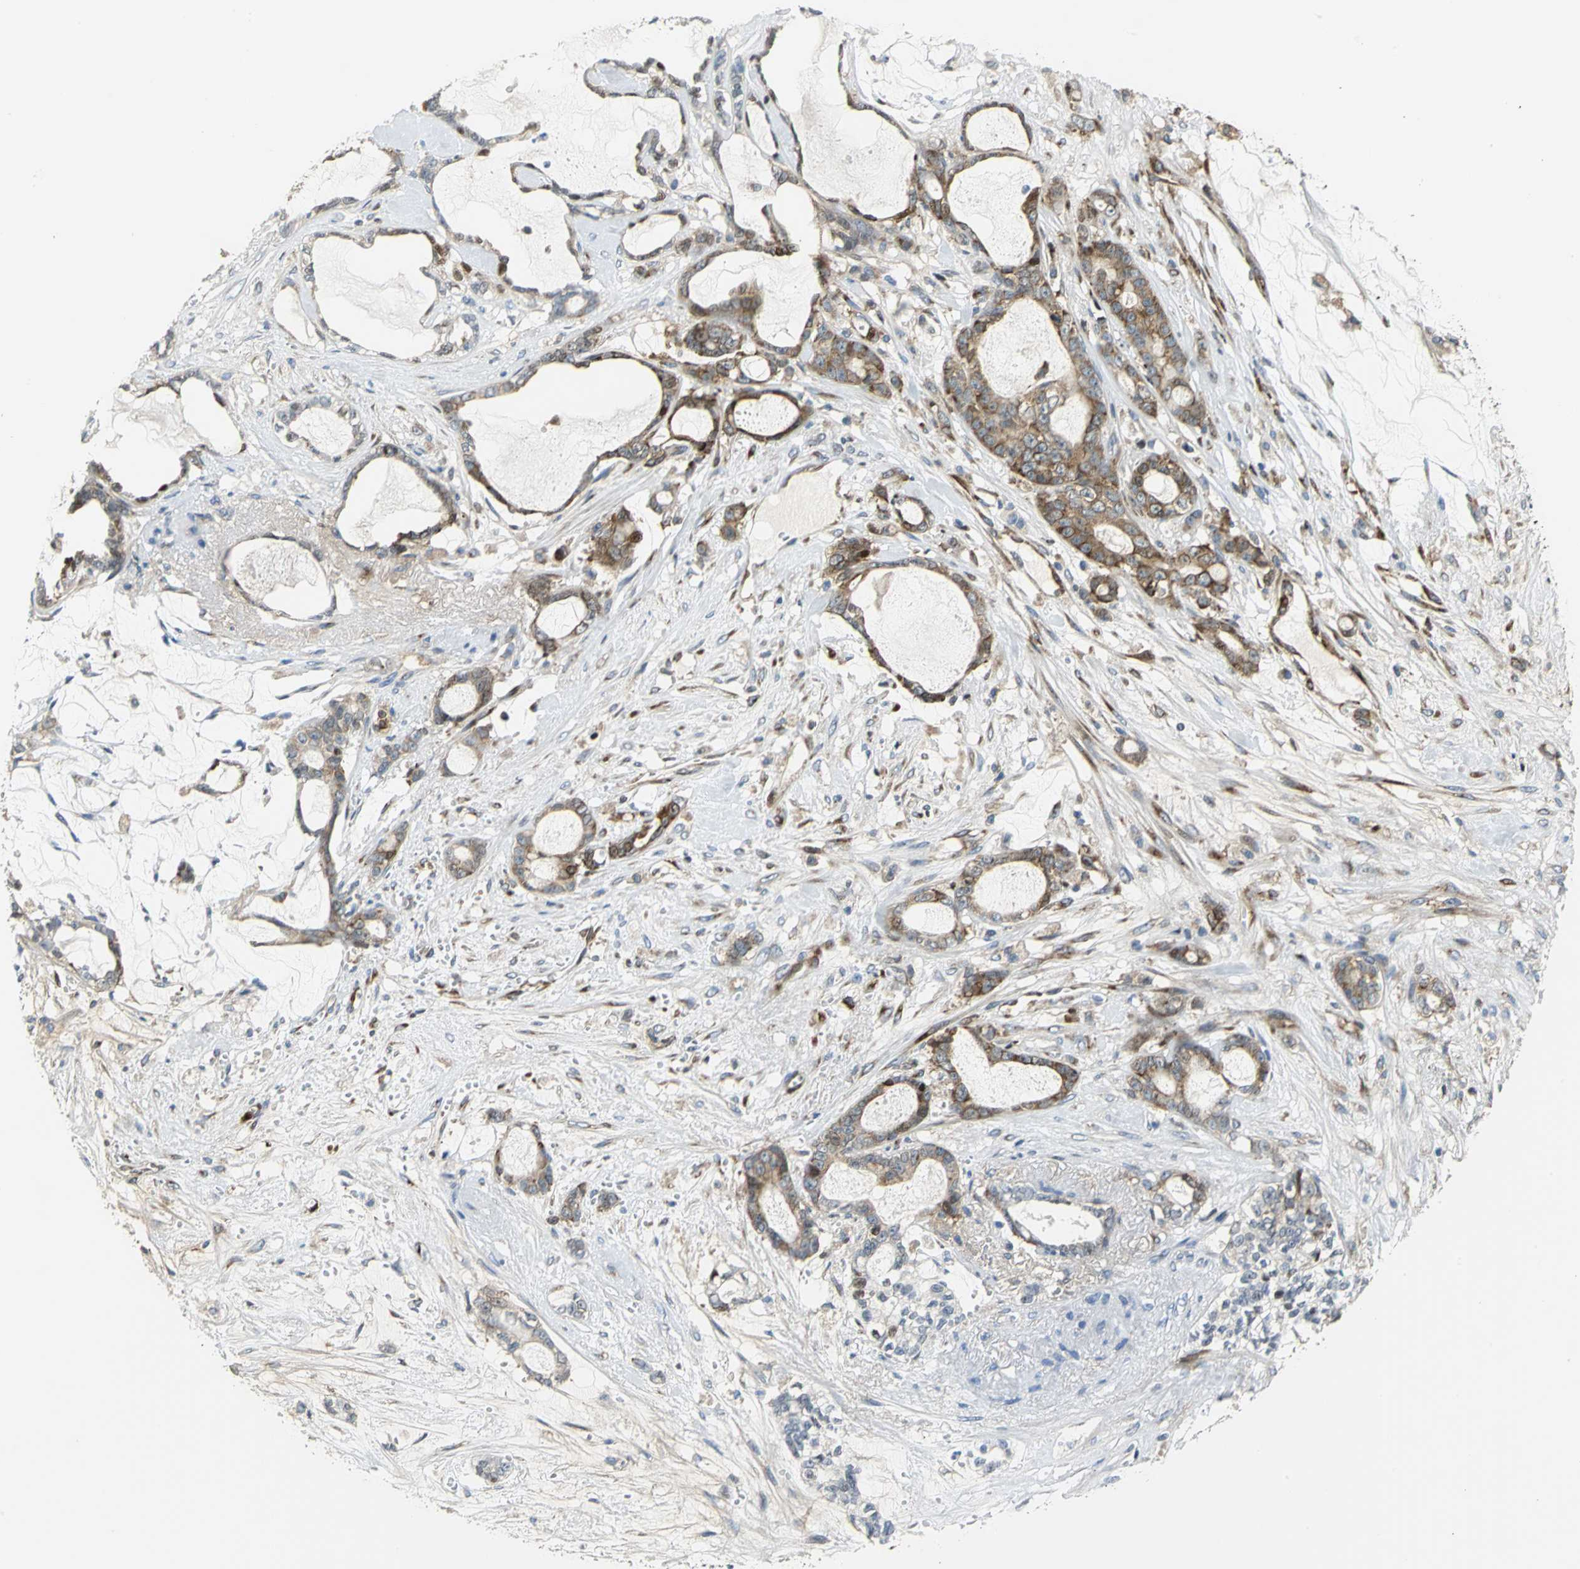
{"staining": {"intensity": "moderate", "quantity": ">75%", "location": "cytoplasmic/membranous"}, "tissue": "pancreatic cancer", "cell_type": "Tumor cells", "image_type": "cancer", "snomed": [{"axis": "morphology", "description": "Adenocarcinoma, NOS"}, {"axis": "topography", "description": "Pancreas"}], "caption": "DAB (3,3'-diaminobenzidine) immunohistochemical staining of human adenocarcinoma (pancreatic) exhibits moderate cytoplasmic/membranous protein staining in approximately >75% of tumor cells.", "gene": "YBX1", "patient": {"sex": "female", "age": 73}}